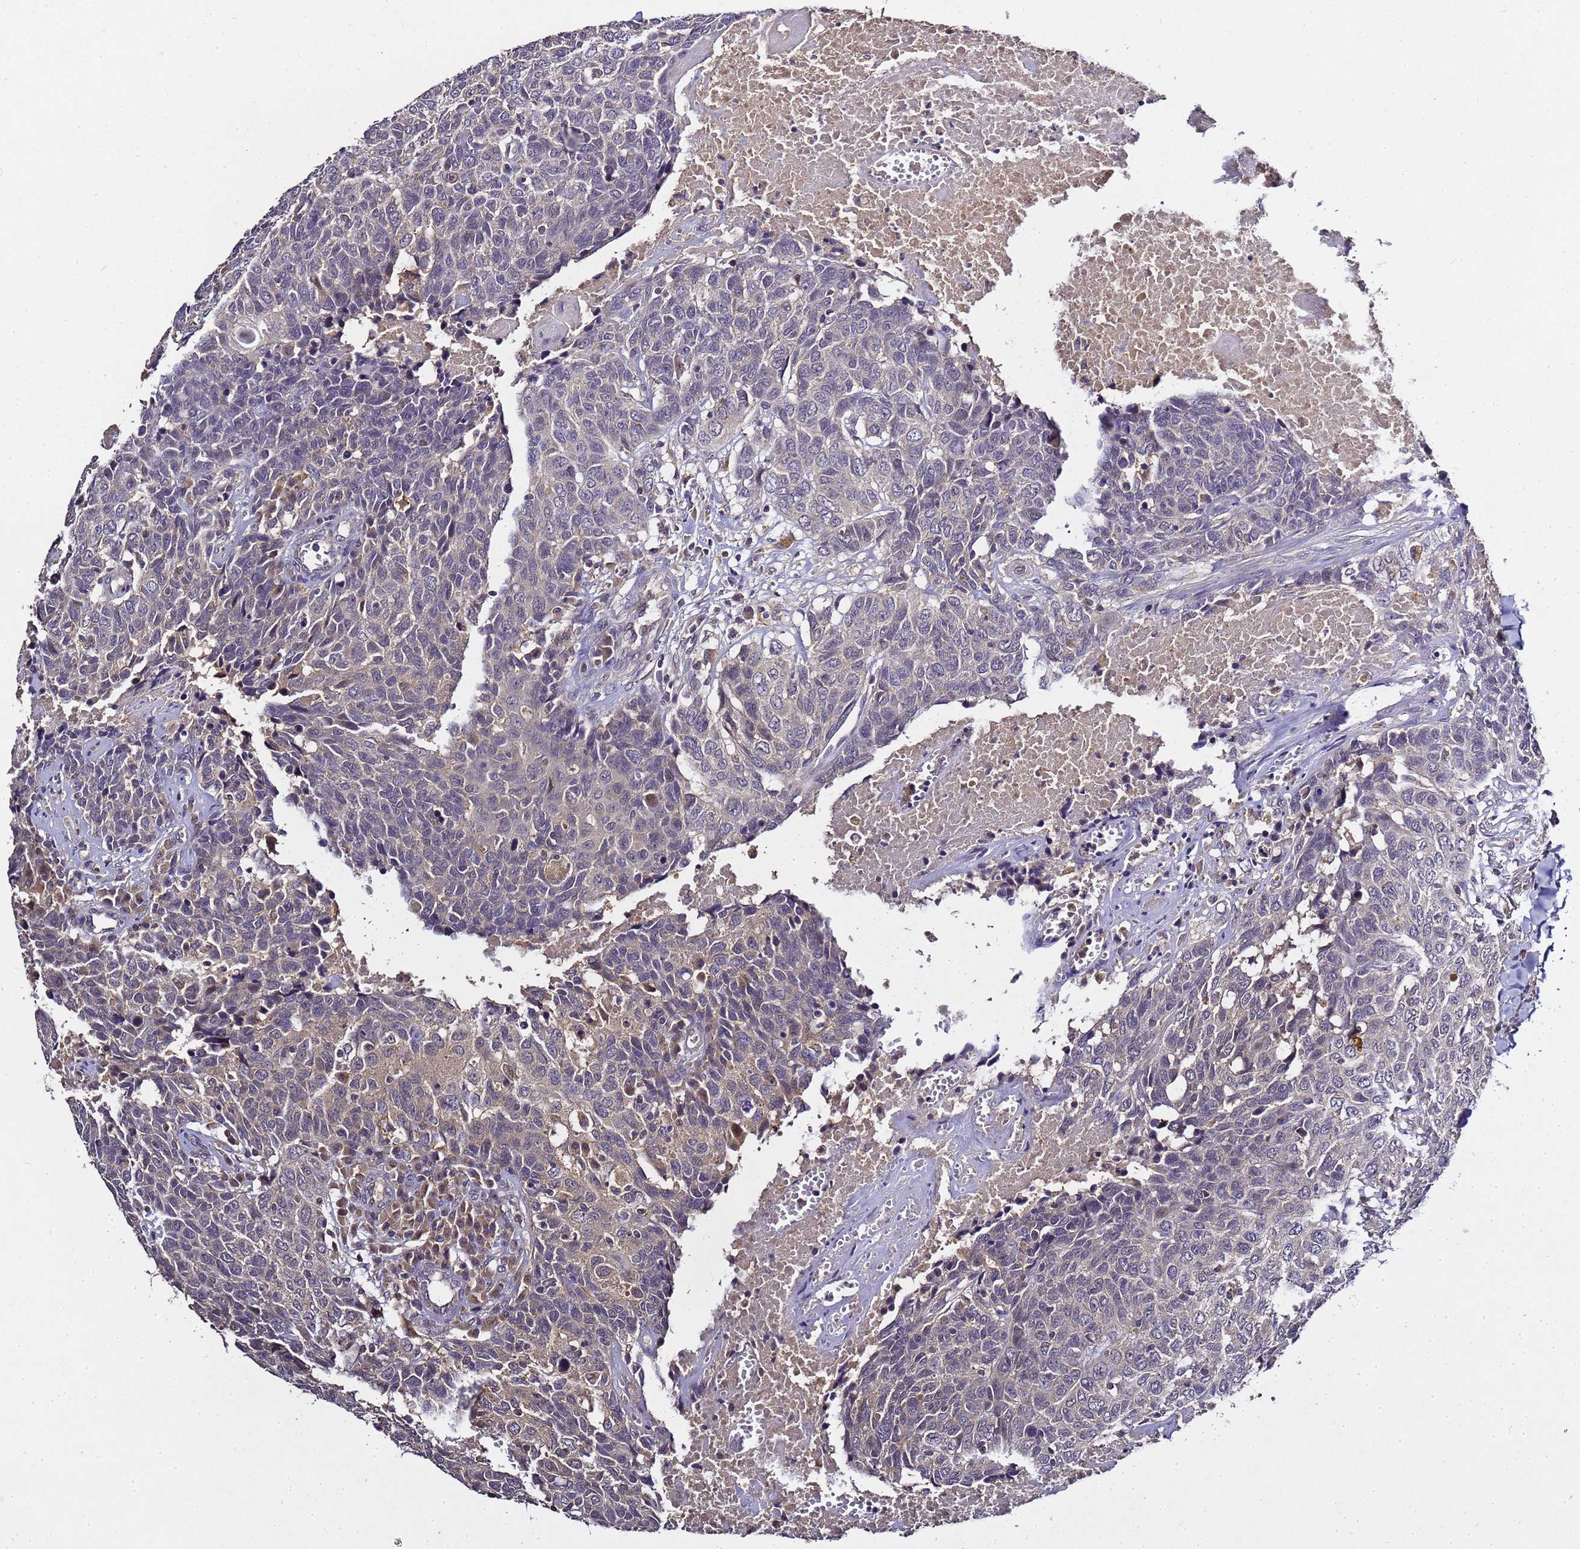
{"staining": {"intensity": "negative", "quantity": "none", "location": "none"}, "tissue": "head and neck cancer", "cell_type": "Tumor cells", "image_type": "cancer", "snomed": [{"axis": "morphology", "description": "Squamous cell carcinoma, NOS"}, {"axis": "topography", "description": "Head-Neck"}], "caption": "Head and neck cancer (squamous cell carcinoma) was stained to show a protein in brown. There is no significant staining in tumor cells.", "gene": "LGI4", "patient": {"sex": "male", "age": 66}}